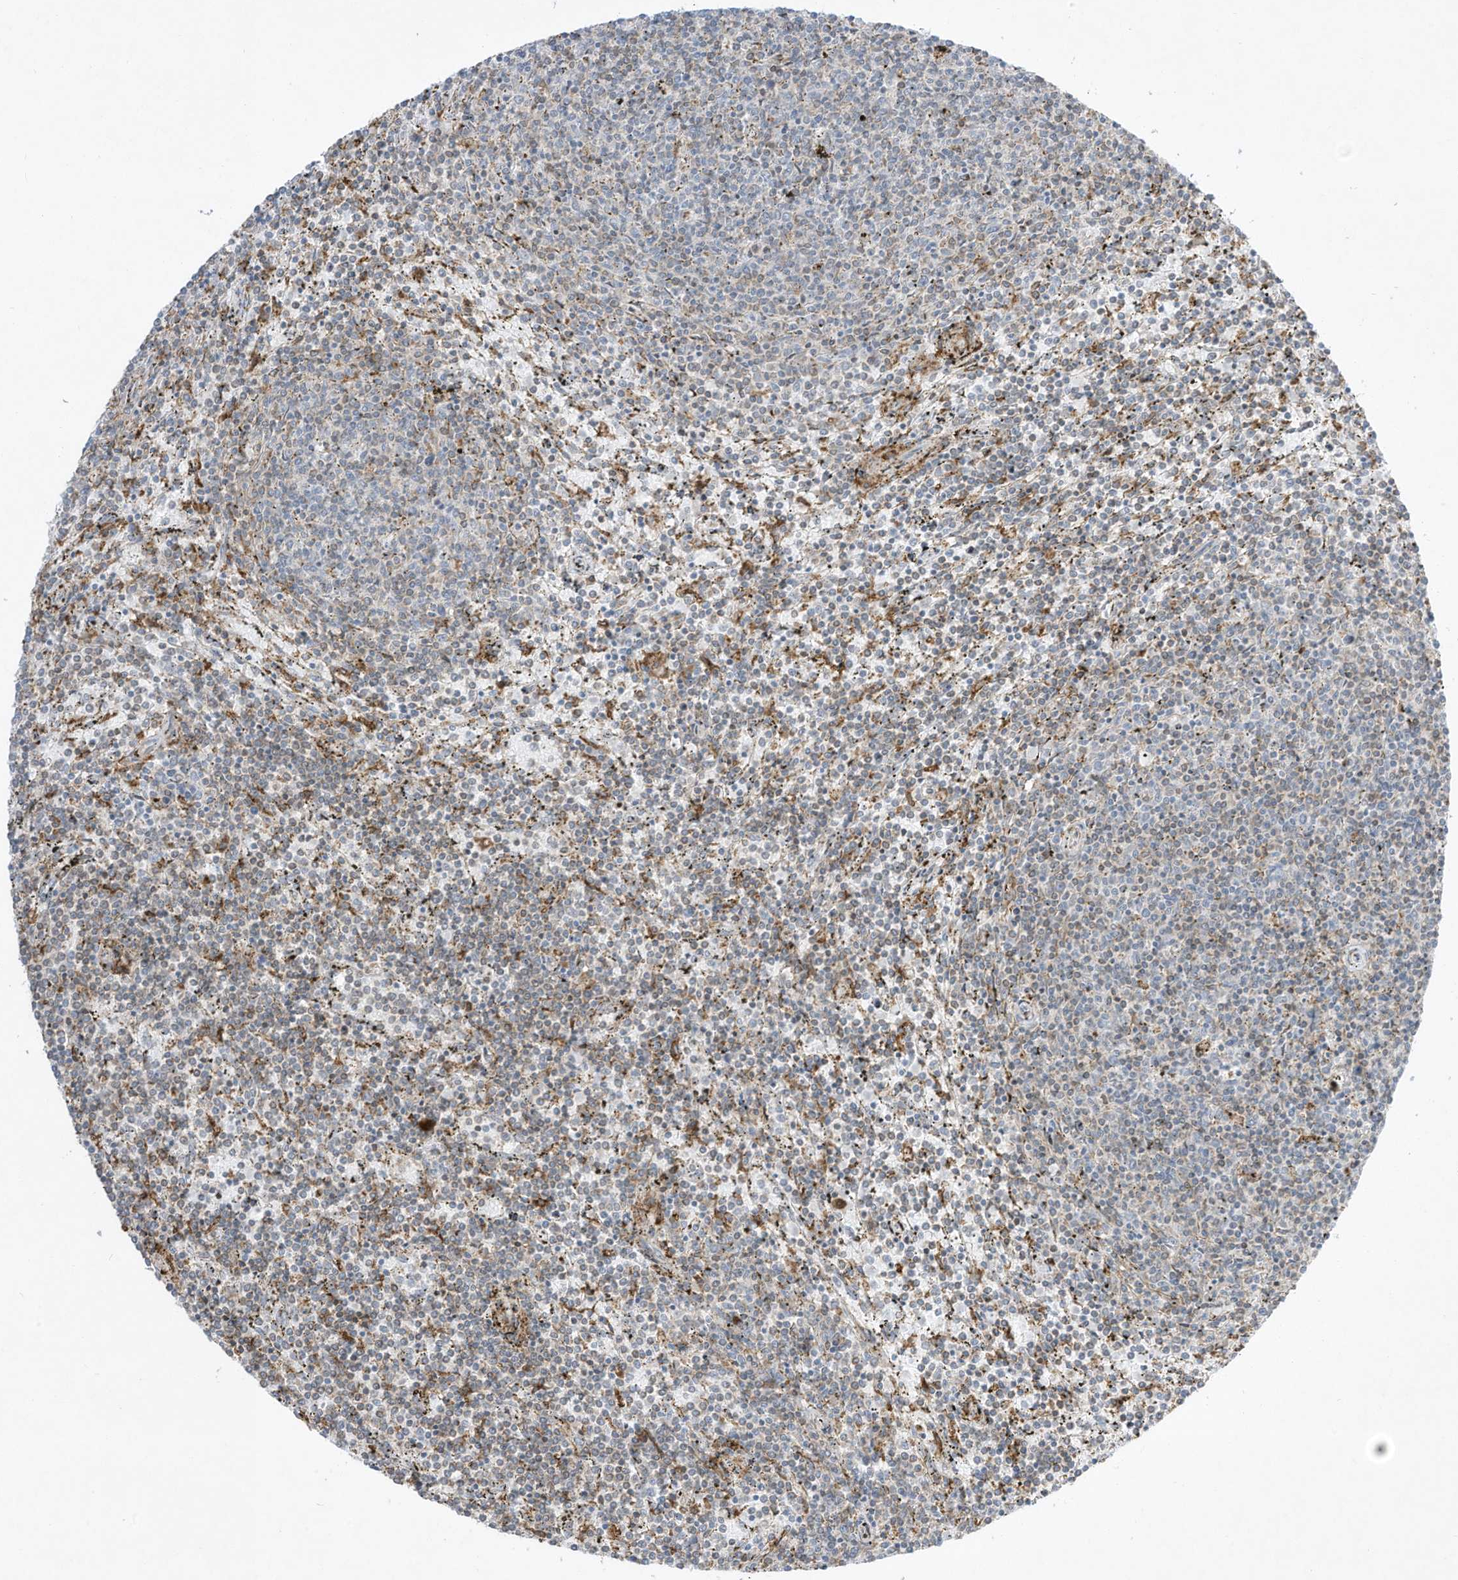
{"staining": {"intensity": "negative", "quantity": "none", "location": "none"}, "tissue": "lymphoma", "cell_type": "Tumor cells", "image_type": "cancer", "snomed": [{"axis": "morphology", "description": "Malignant lymphoma, non-Hodgkin's type, Low grade"}, {"axis": "topography", "description": "Spleen"}], "caption": "Tumor cells are negative for protein expression in human lymphoma.", "gene": "PTK6", "patient": {"sex": "female", "age": 50}}